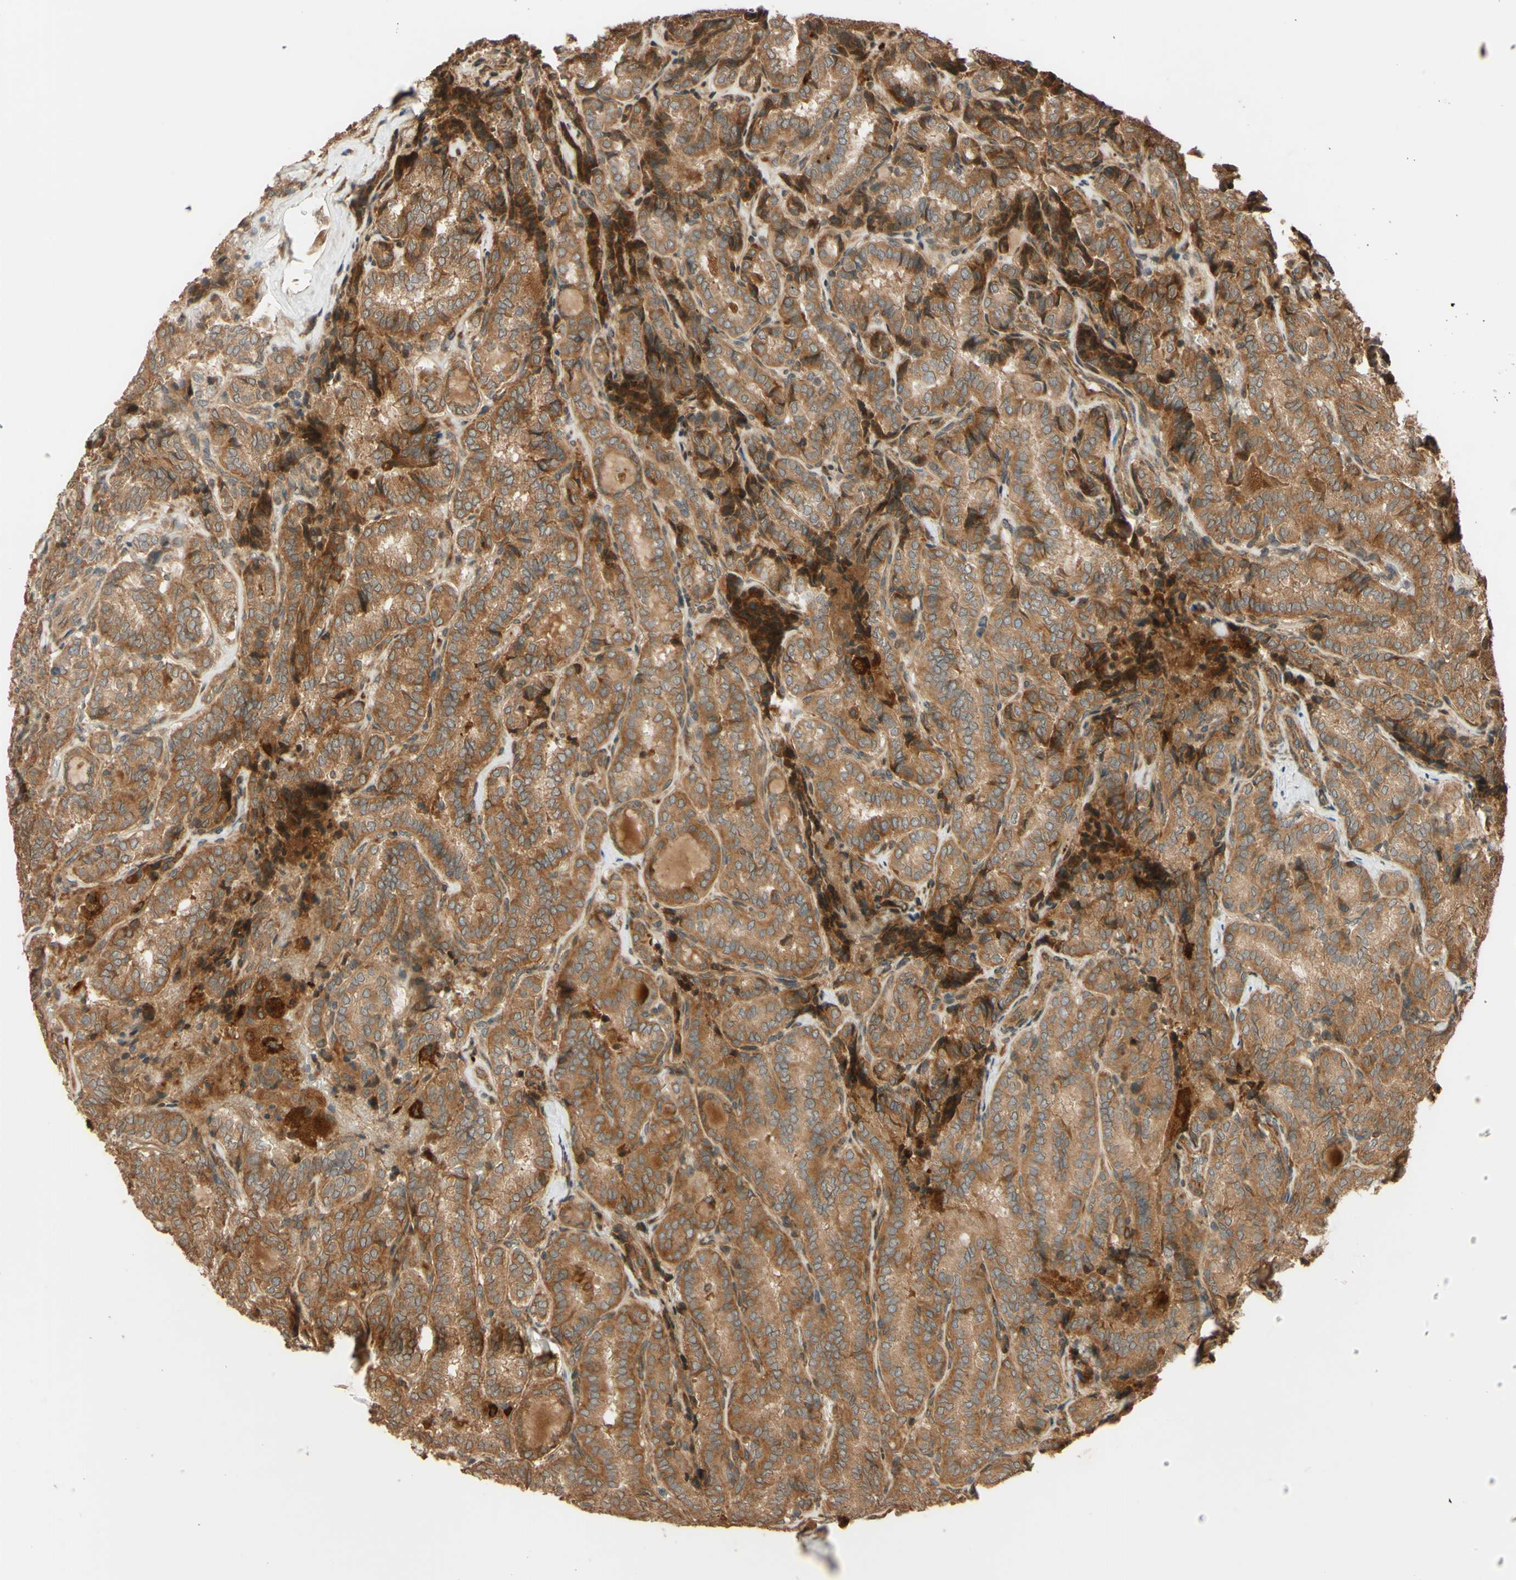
{"staining": {"intensity": "moderate", "quantity": ">75%", "location": "cytoplasmic/membranous"}, "tissue": "thyroid cancer", "cell_type": "Tumor cells", "image_type": "cancer", "snomed": [{"axis": "morphology", "description": "Normal tissue, NOS"}, {"axis": "morphology", "description": "Papillary adenocarcinoma, NOS"}, {"axis": "topography", "description": "Thyroid gland"}], "caption": "This image demonstrates IHC staining of human thyroid papillary adenocarcinoma, with medium moderate cytoplasmic/membranous positivity in approximately >75% of tumor cells.", "gene": "RNF19A", "patient": {"sex": "female", "age": 30}}